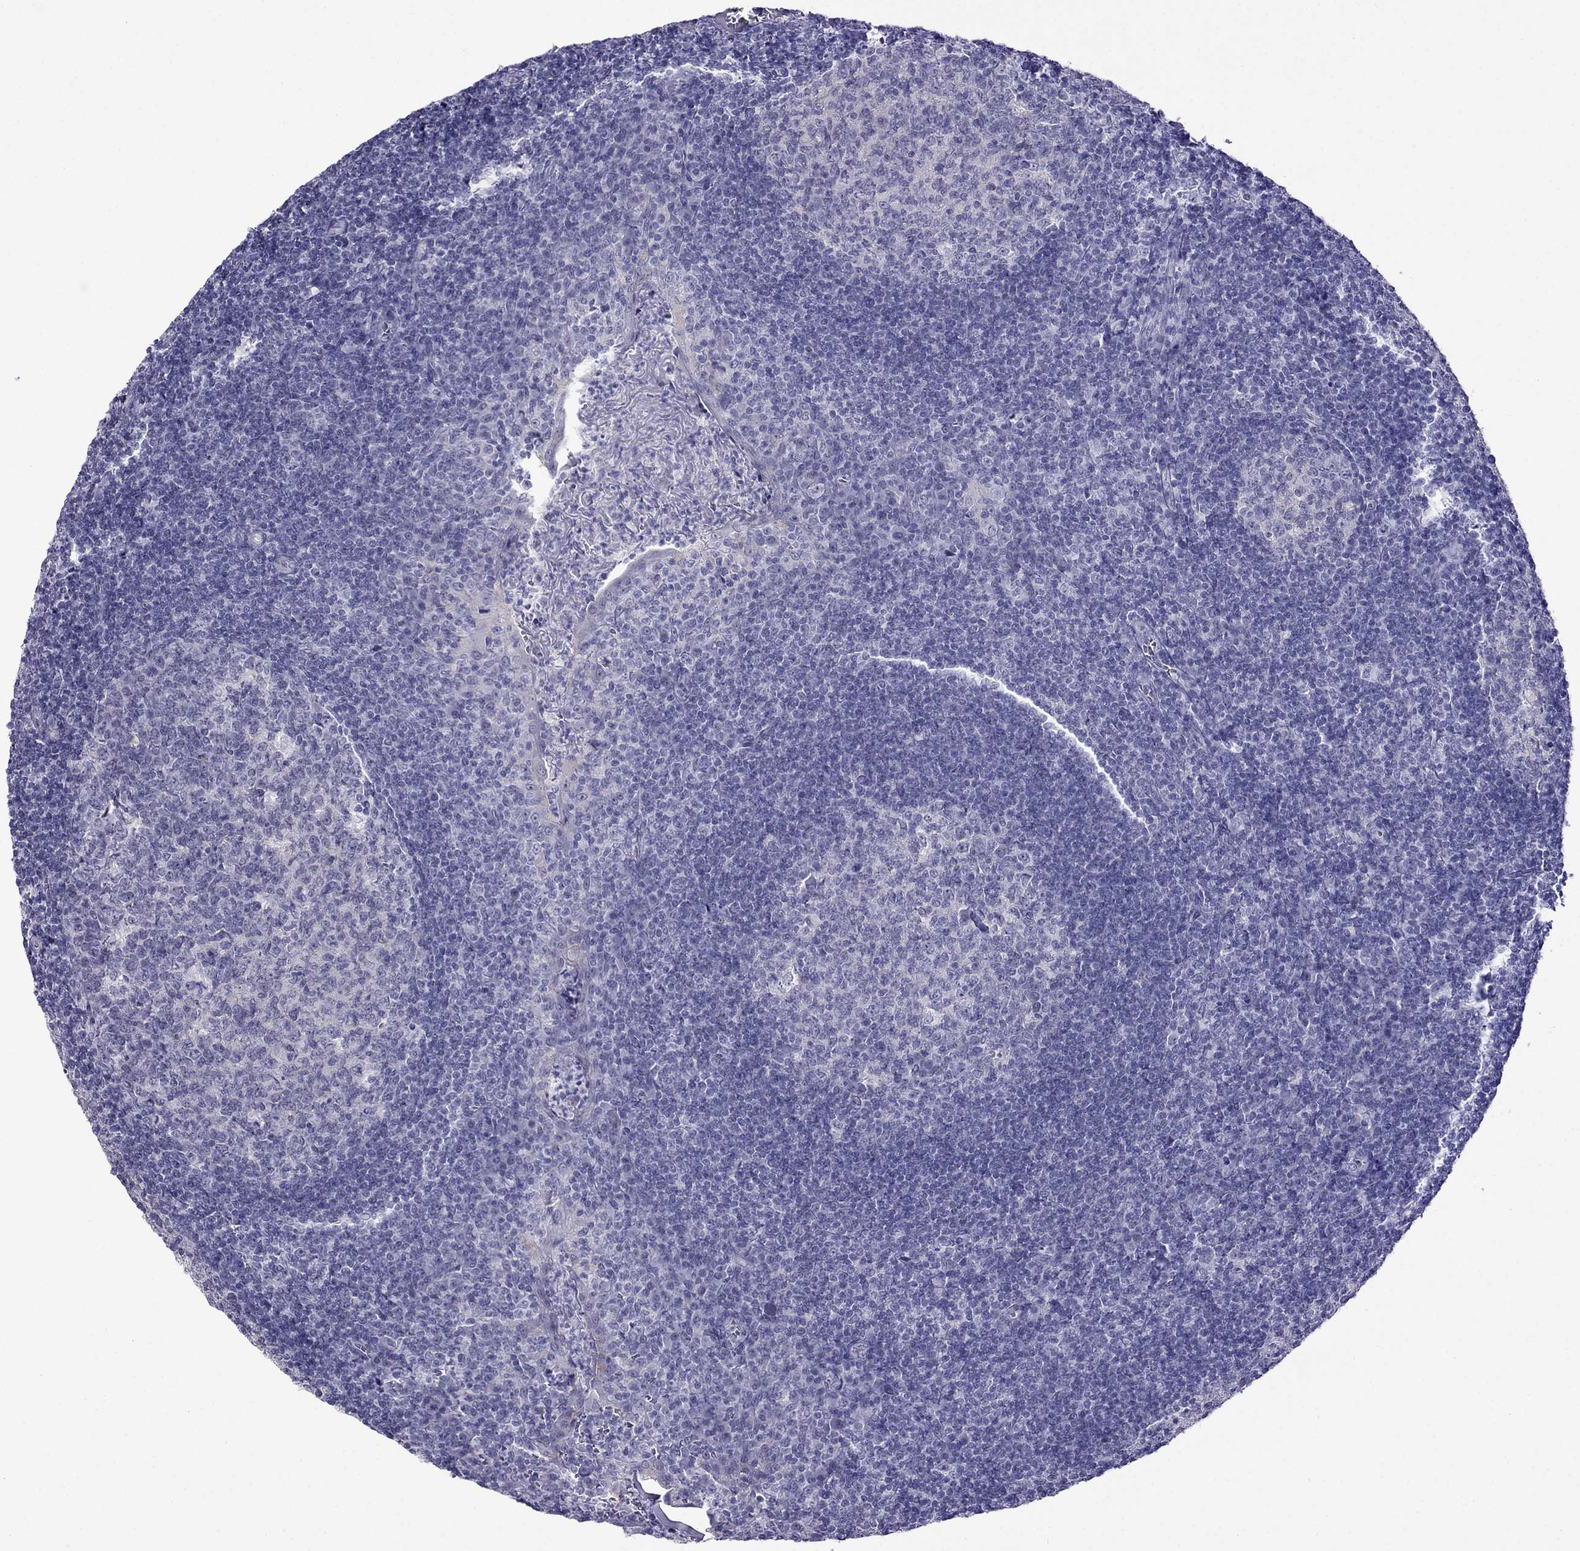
{"staining": {"intensity": "negative", "quantity": "none", "location": "none"}, "tissue": "tonsil", "cell_type": "Germinal center cells", "image_type": "normal", "snomed": [{"axis": "morphology", "description": "Normal tissue, NOS"}, {"axis": "topography", "description": "Tonsil"}], "caption": "Protein analysis of unremarkable tonsil displays no significant expression in germinal center cells.", "gene": "MGP", "patient": {"sex": "female", "age": 12}}